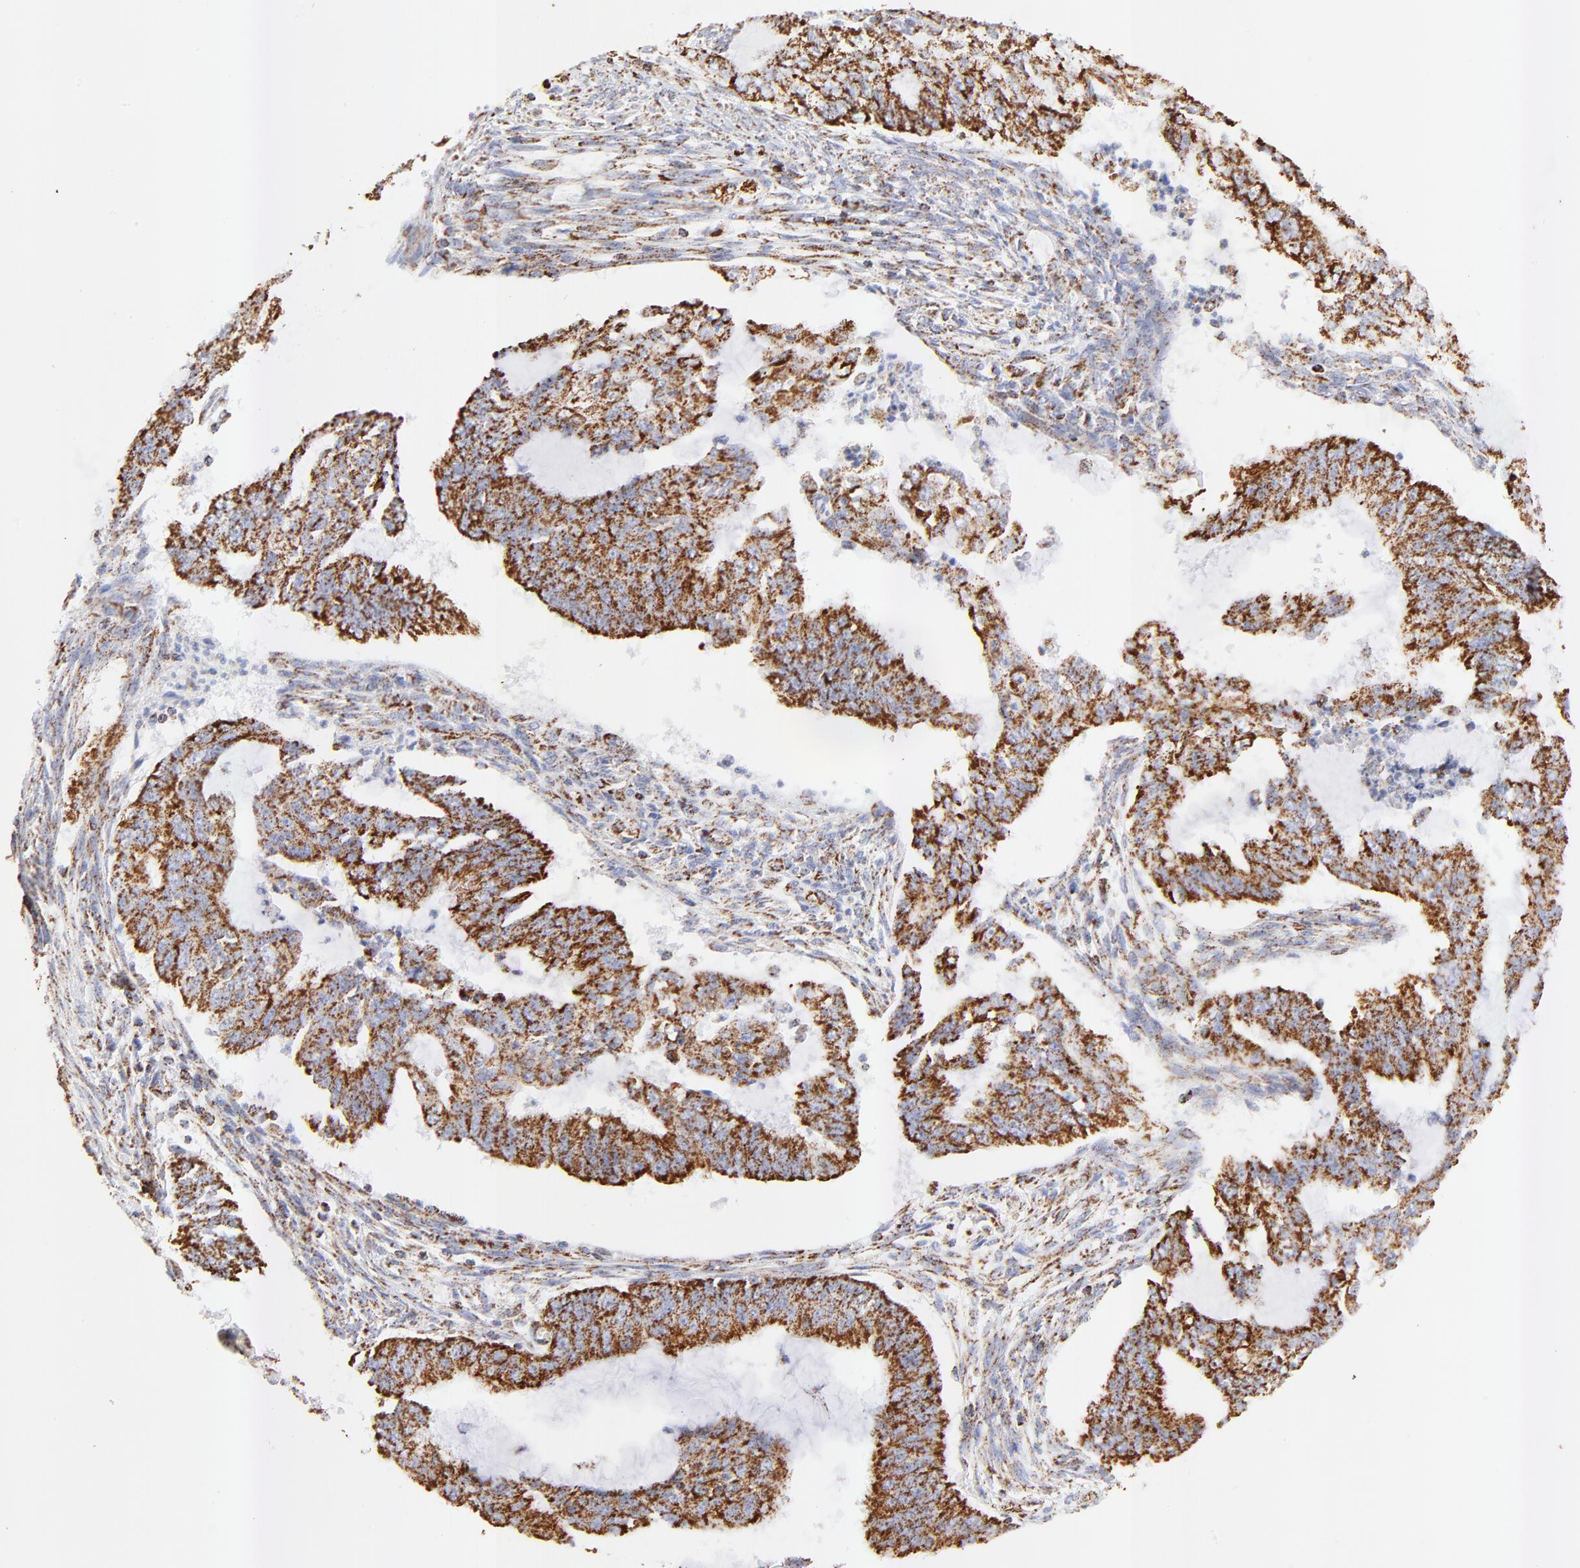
{"staining": {"intensity": "strong", "quantity": ">75%", "location": "cytoplasmic/membranous"}, "tissue": "endometrial cancer", "cell_type": "Tumor cells", "image_type": "cancer", "snomed": [{"axis": "morphology", "description": "Adenocarcinoma, NOS"}, {"axis": "topography", "description": "Endometrium"}], "caption": "Endometrial cancer stained with a protein marker displays strong staining in tumor cells.", "gene": "COX4I1", "patient": {"sex": "female", "age": 75}}